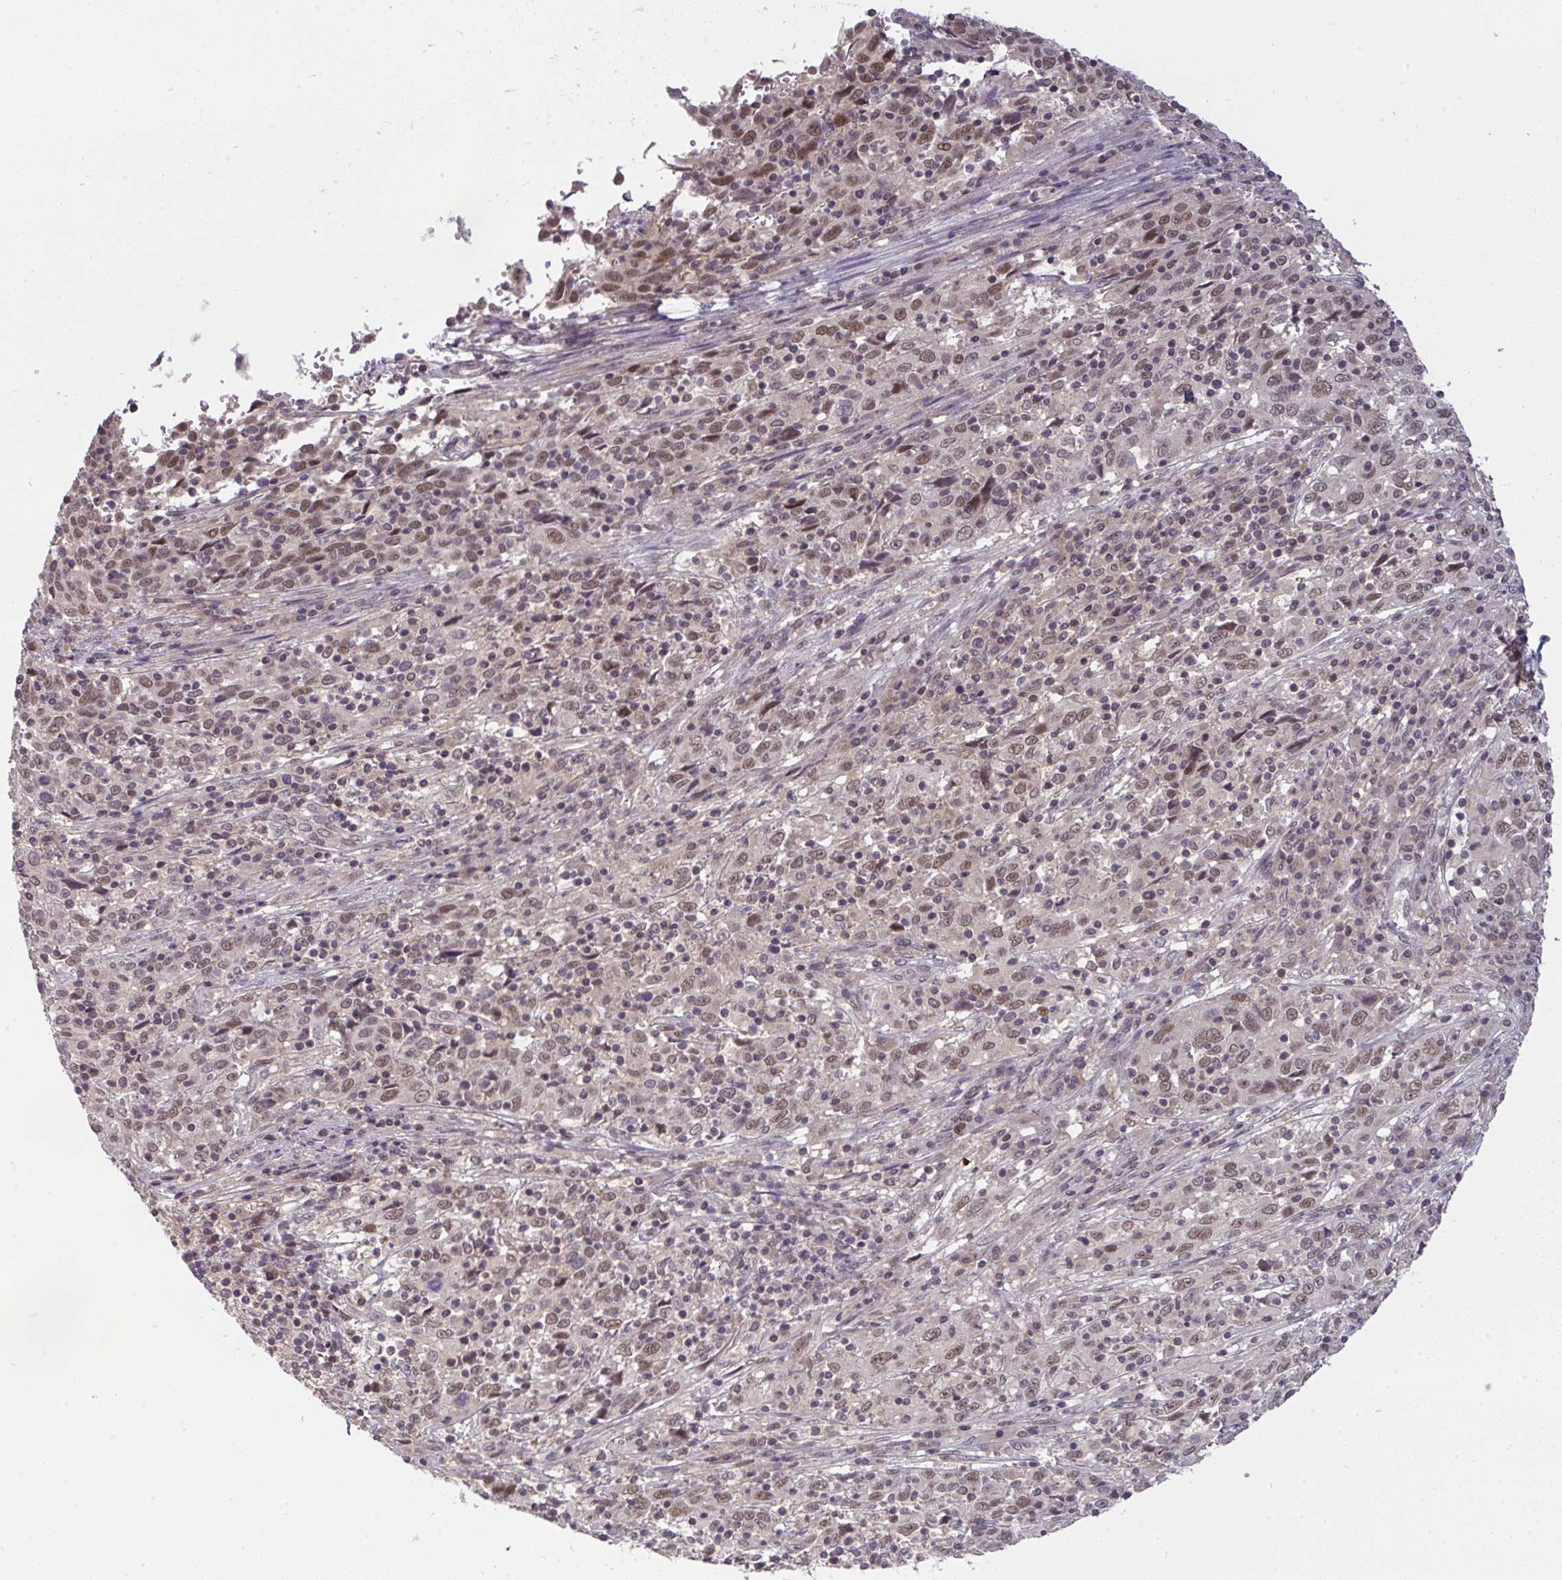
{"staining": {"intensity": "moderate", "quantity": ">75%", "location": "nuclear"}, "tissue": "cervical cancer", "cell_type": "Tumor cells", "image_type": "cancer", "snomed": [{"axis": "morphology", "description": "Squamous cell carcinoma, NOS"}, {"axis": "topography", "description": "Cervix"}], "caption": "Immunohistochemistry of cervical squamous cell carcinoma demonstrates medium levels of moderate nuclear staining in approximately >75% of tumor cells.", "gene": "KLF2", "patient": {"sex": "female", "age": 46}}